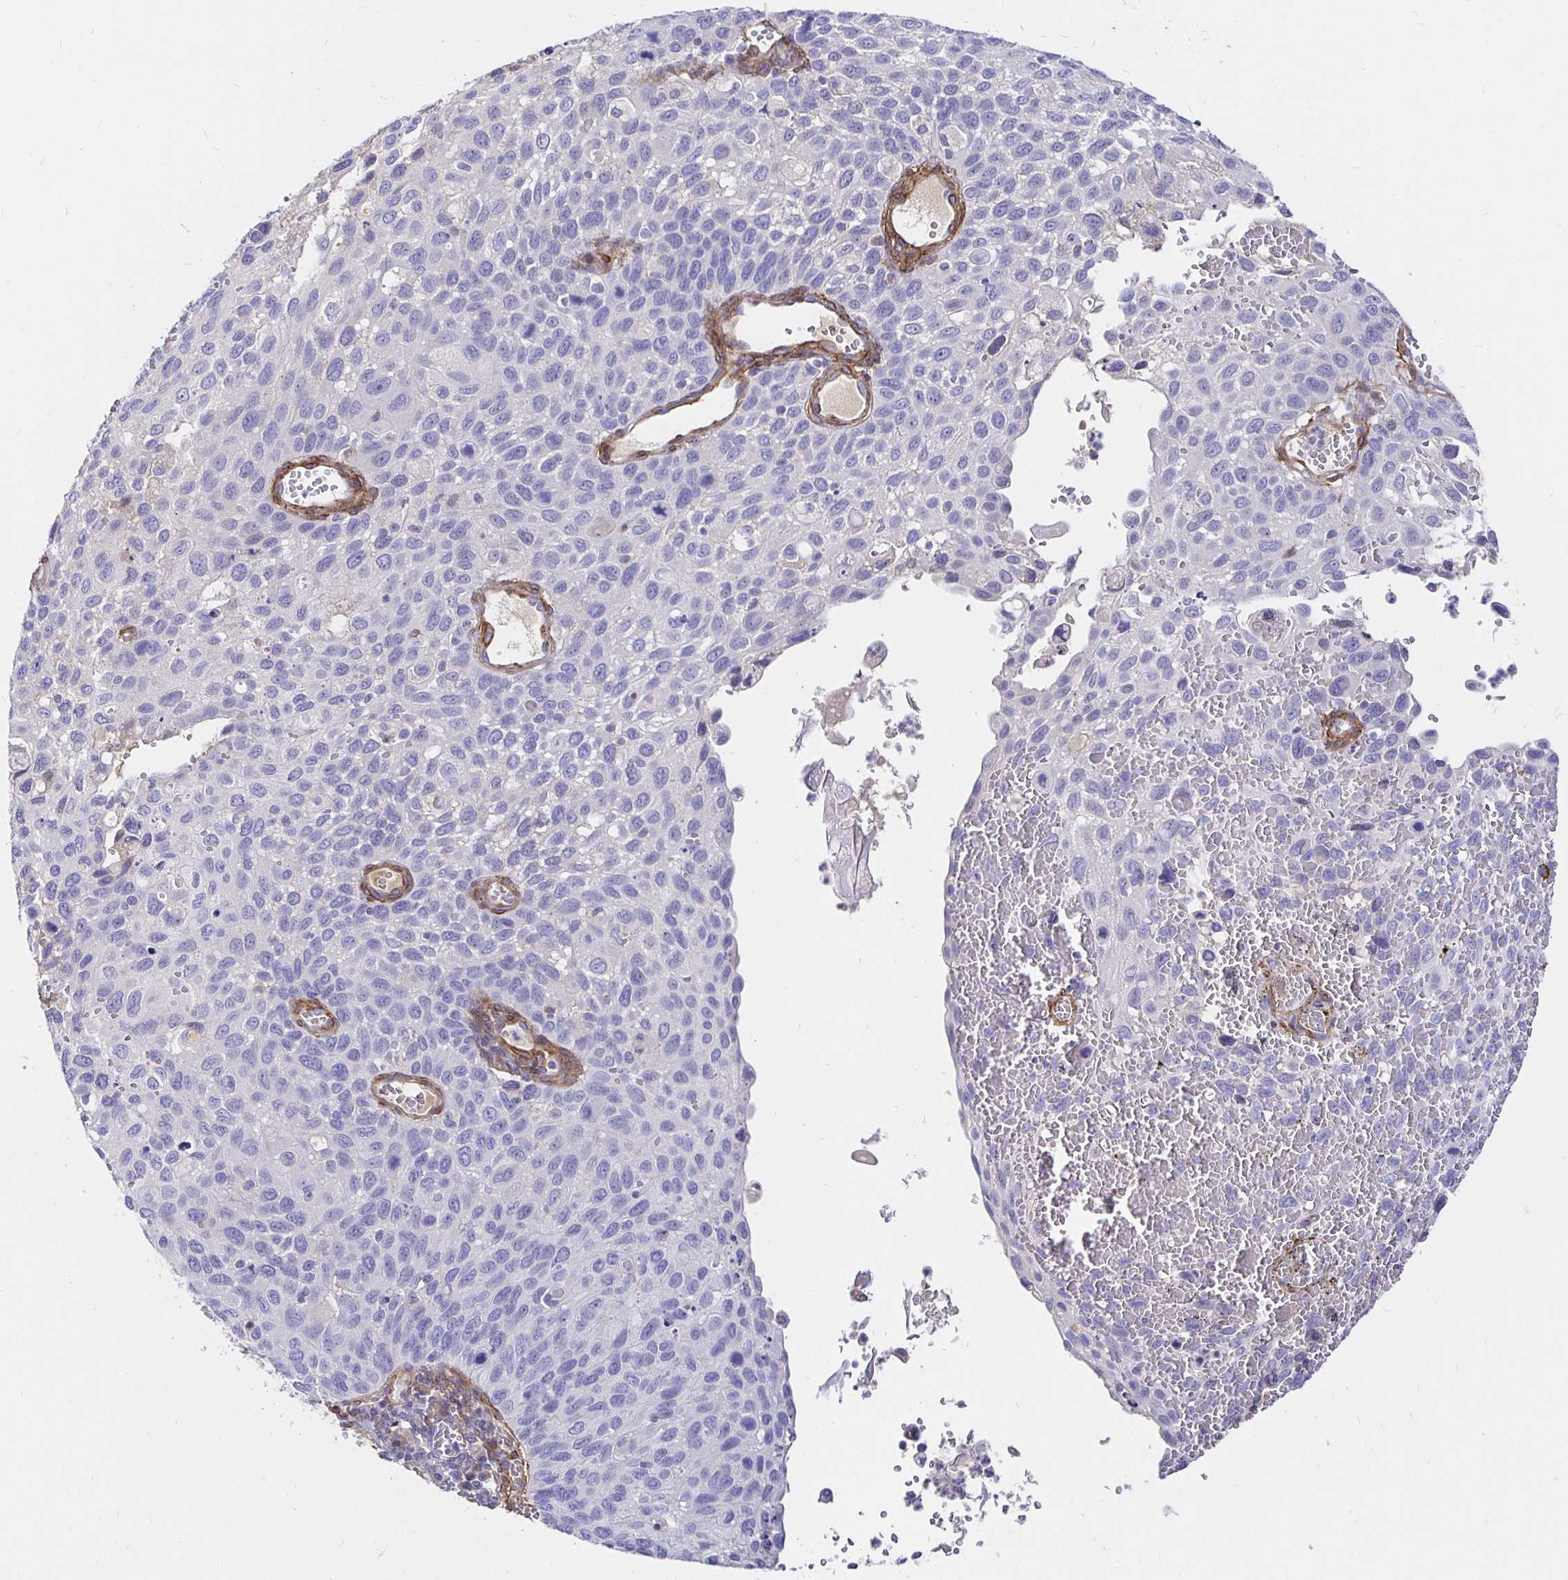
{"staining": {"intensity": "negative", "quantity": "none", "location": "none"}, "tissue": "cervical cancer", "cell_type": "Tumor cells", "image_type": "cancer", "snomed": [{"axis": "morphology", "description": "Squamous cell carcinoma, NOS"}, {"axis": "topography", "description": "Cervix"}], "caption": "There is no significant expression in tumor cells of cervical squamous cell carcinoma.", "gene": "PALM2AKAP2", "patient": {"sex": "female", "age": 70}}